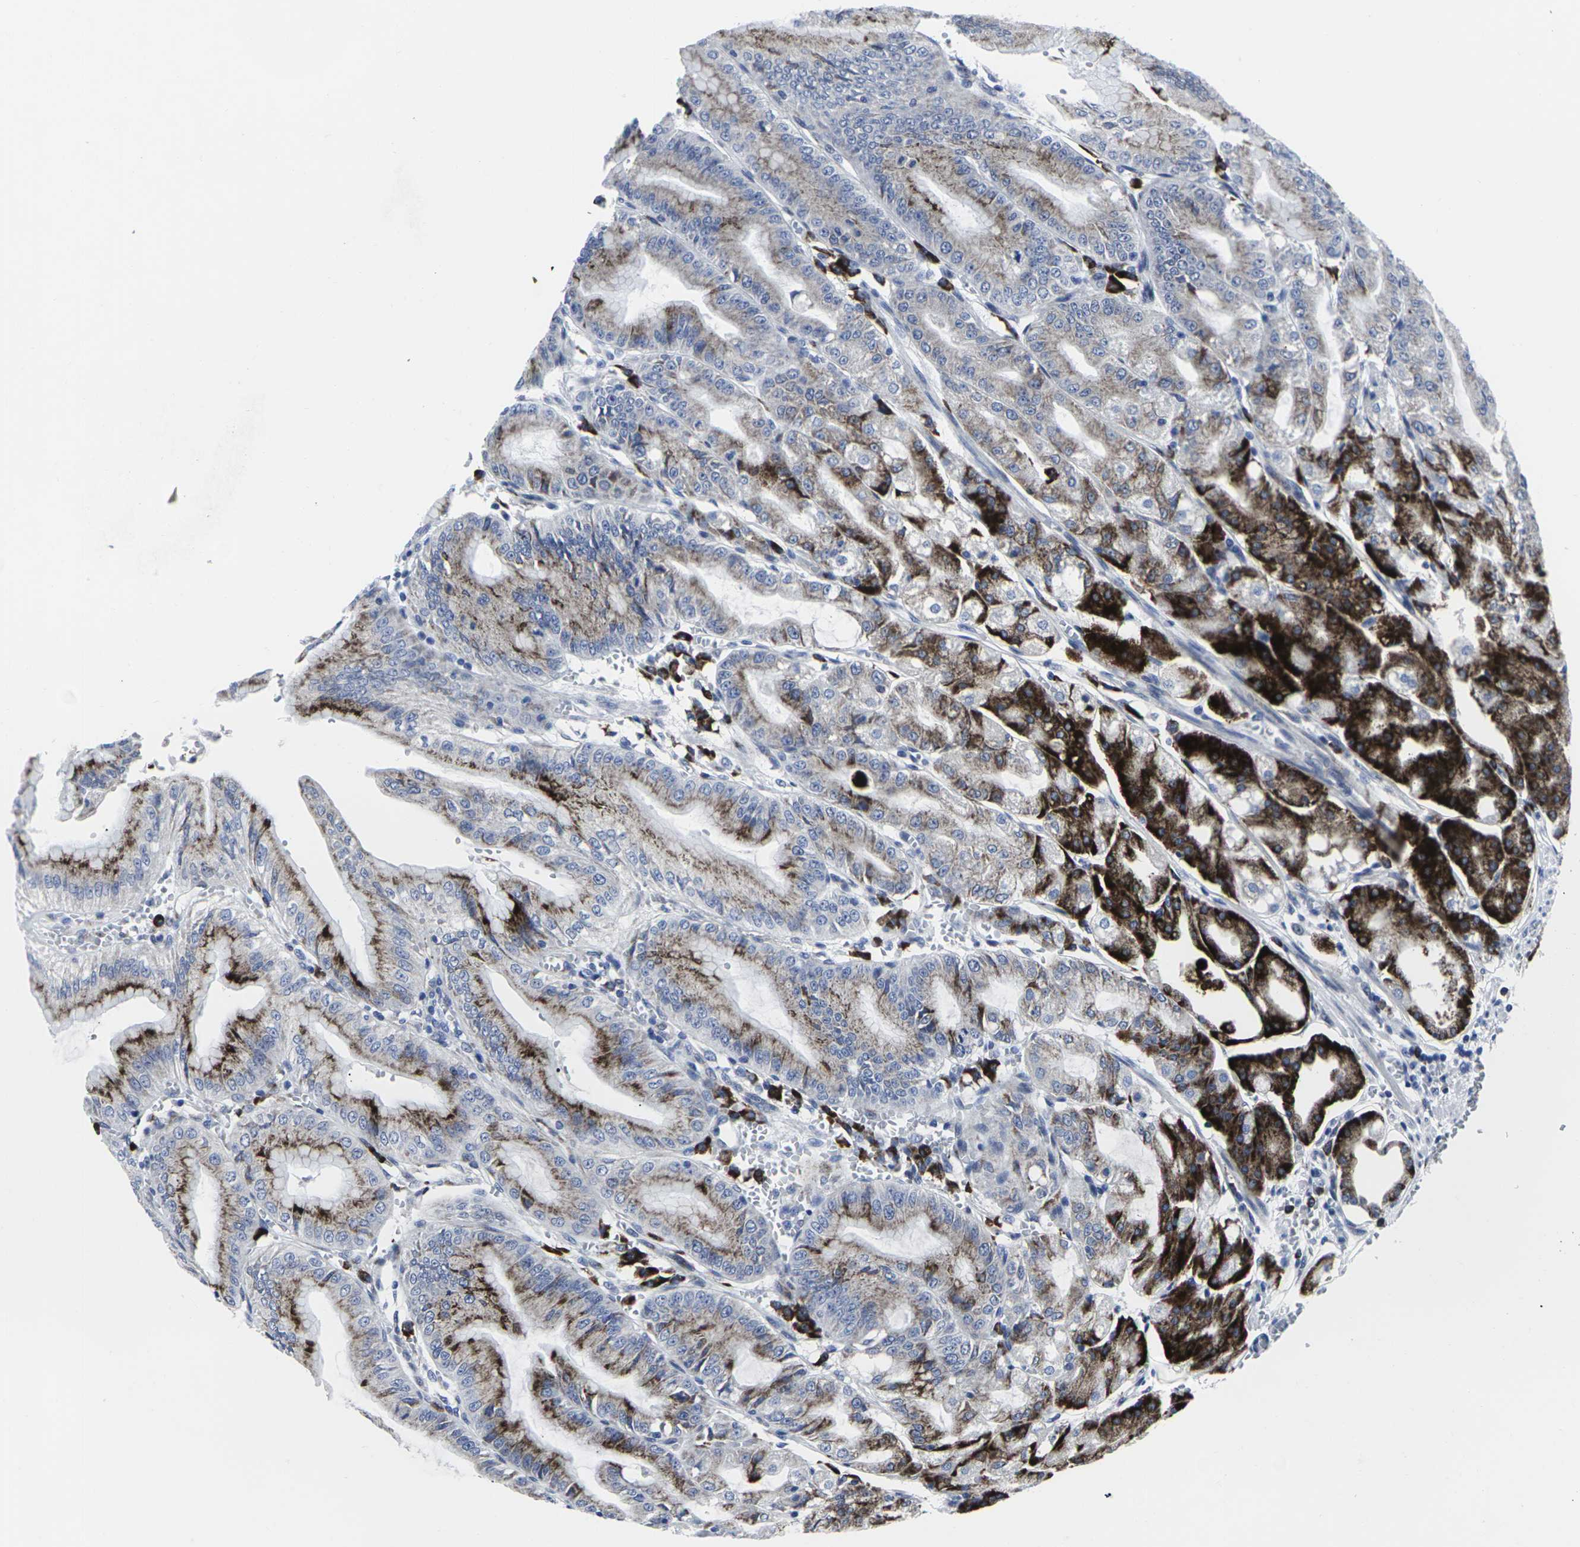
{"staining": {"intensity": "strong", "quantity": "25%-75%", "location": "cytoplasmic/membranous"}, "tissue": "stomach", "cell_type": "Glandular cells", "image_type": "normal", "snomed": [{"axis": "morphology", "description": "Normal tissue, NOS"}, {"axis": "topography", "description": "Stomach, lower"}], "caption": "A high-resolution photomicrograph shows immunohistochemistry (IHC) staining of unremarkable stomach, which shows strong cytoplasmic/membranous staining in about 25%-75% of glandular cells. (Brightfield microscopy of DAB IHC at high magnification).", "gene": "RPN1", "patient": {"sex": "male", "age": 71}}